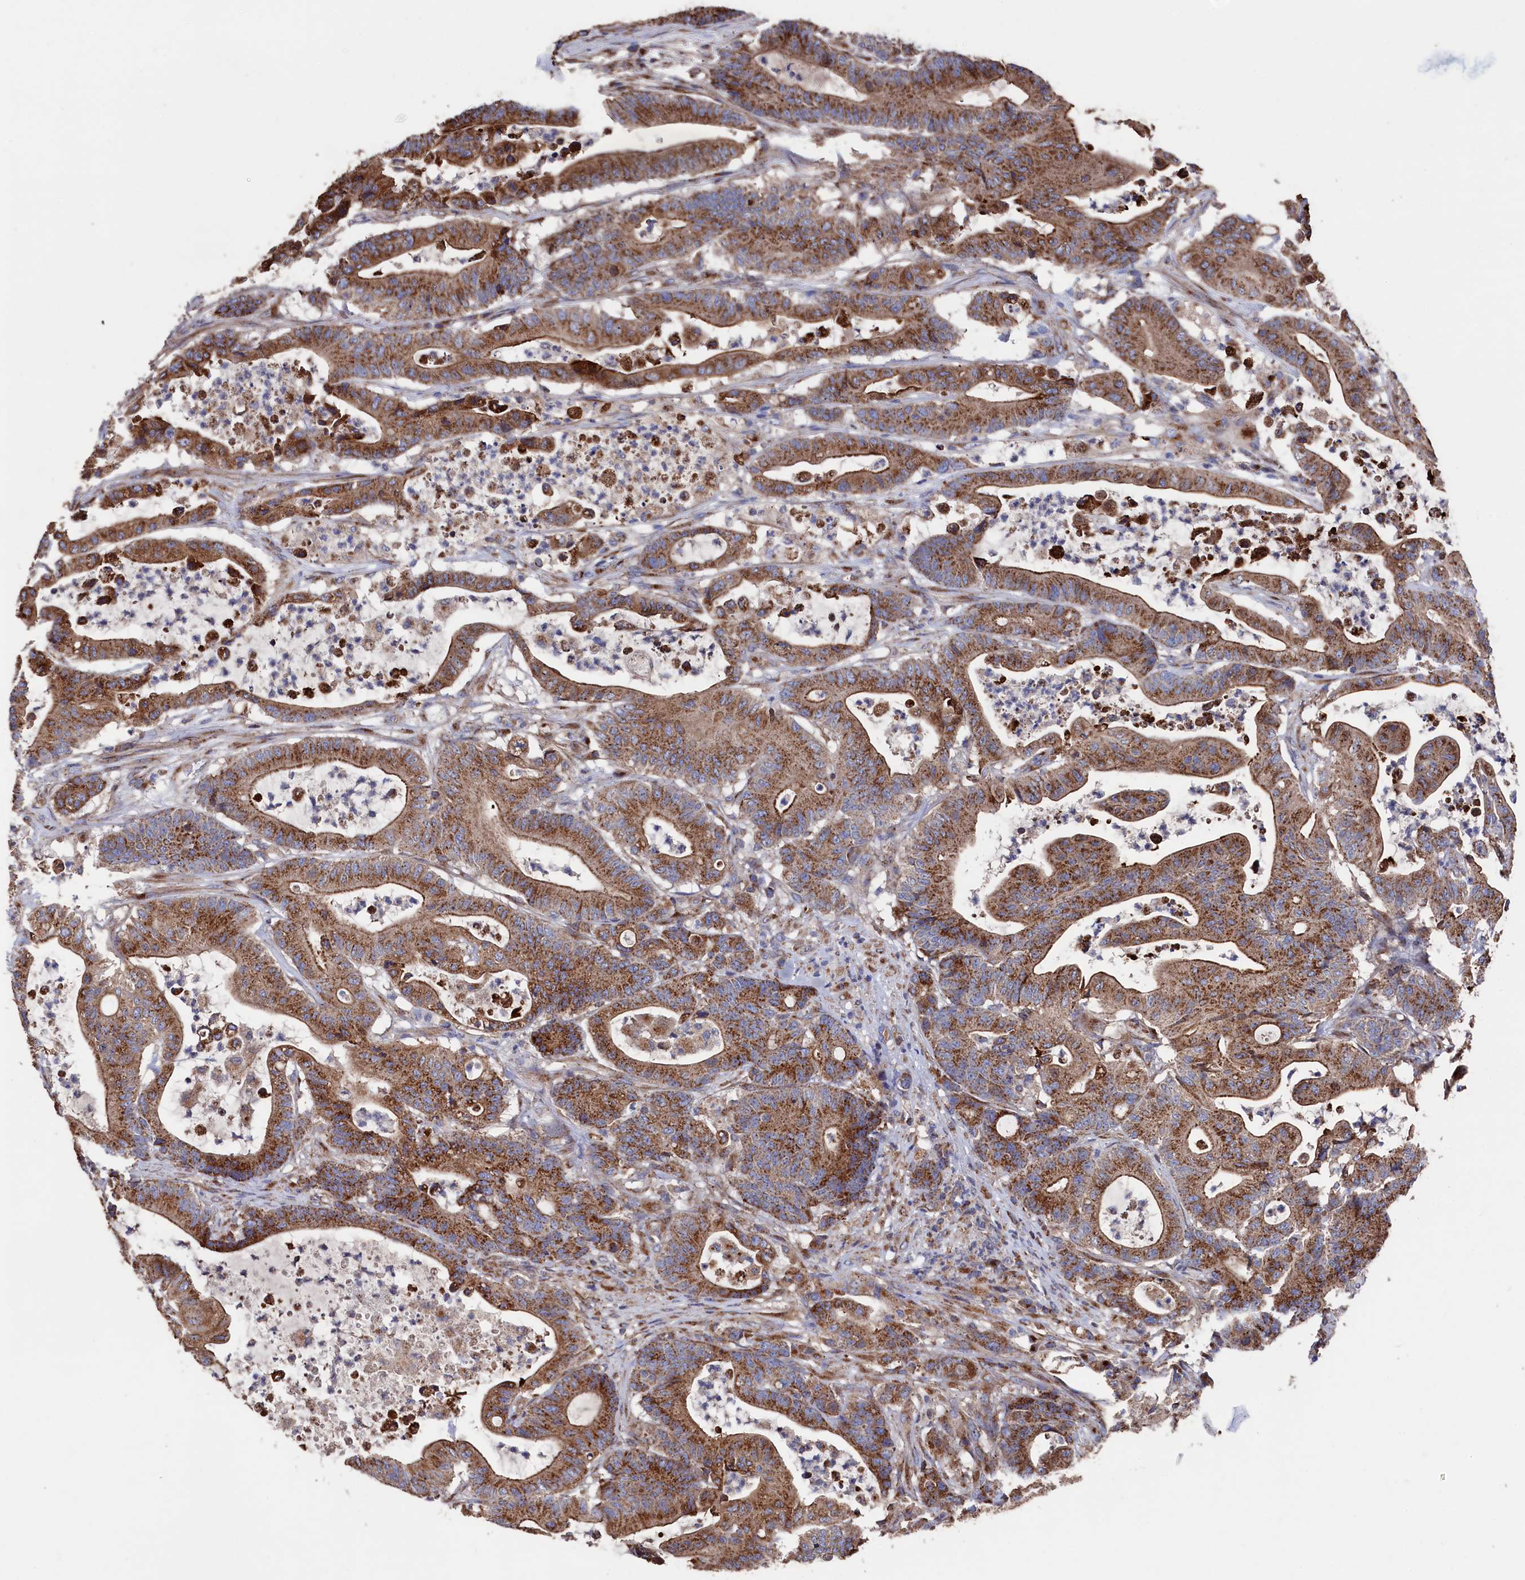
{"staining": {"intensity": "moderate", "quantity": ">75%", "location": "cytoplasmic/membranous"}, "tissue": "colorectal cancer", "cell_type": "Tumor cells", "image_type": "cancer", "snomed": [{"axis": "morphology", "description": "Adenocarcinoma, NOS"}, {"axis": "topography", "description": "Colon"}], "caption": "Tumor cells display medium levels of moderate cytoplasmic/membranous positivity in about >75% of cells in colorectal cancer (adenocarcinoma).", "gene": "PRRC1", "patient": {"sex": "female", "age": 84}}